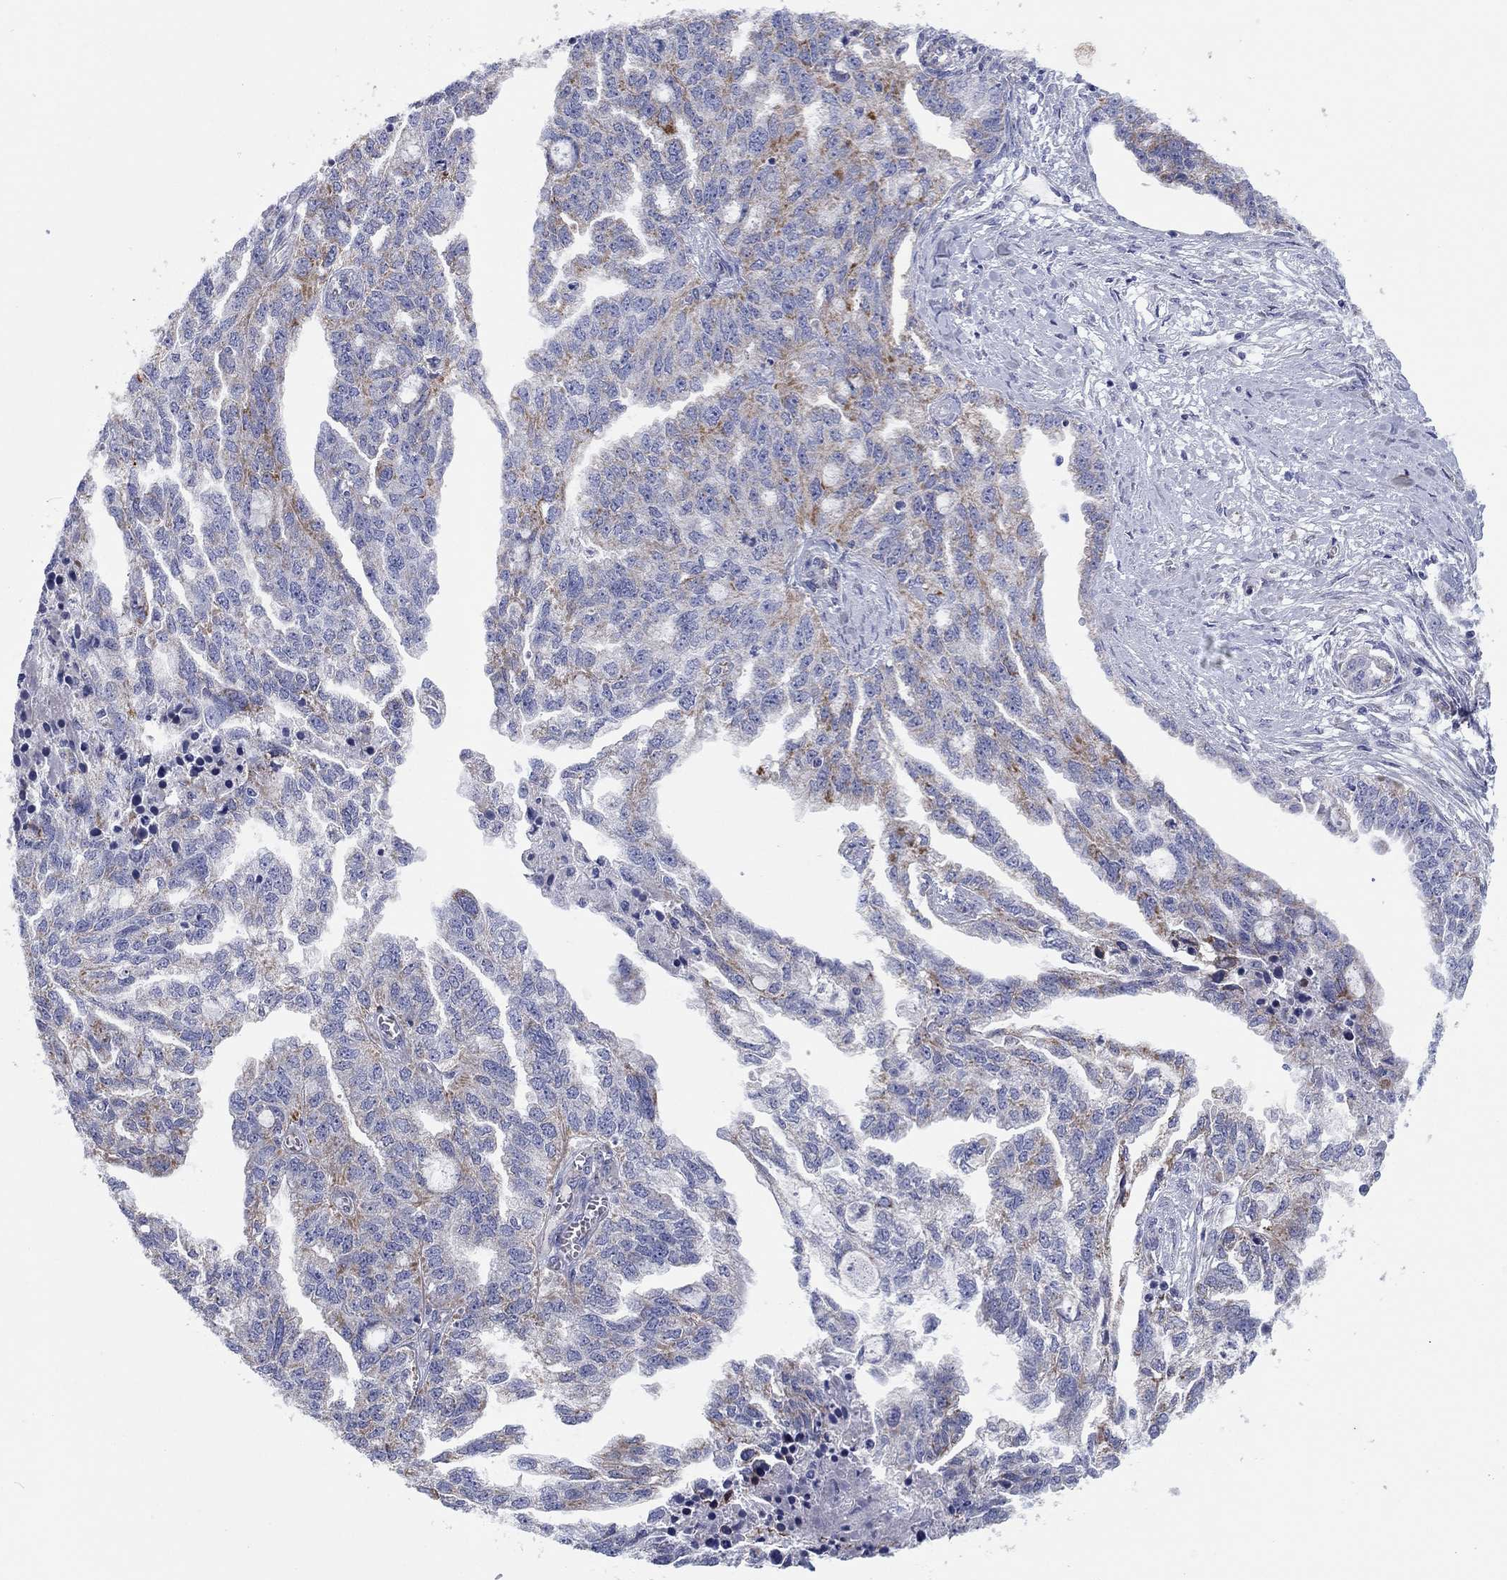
{"staining": {"intensity": "strong", "quantity": "<25%", "location": "cytoplasmic/membranous"}, "tissue": "ovarian cancer", "cell_type": "Tumor cells", "image_type": "cancer", "snomed": [{"axis": "morphology", "description": "Cystadenocarcinoma, serous, NOS"}, {"axis": "topography", "description": "Ovary"}], "caption": "IHC of human ovarian cancer (serous cystadenocarcinoma) exhibits medium levels of strong cytoplasmic/membranous staining in approximately <25% of tumor cells.", "gene": "MGST3", "patient": {"sex": "female", "age": 51}}